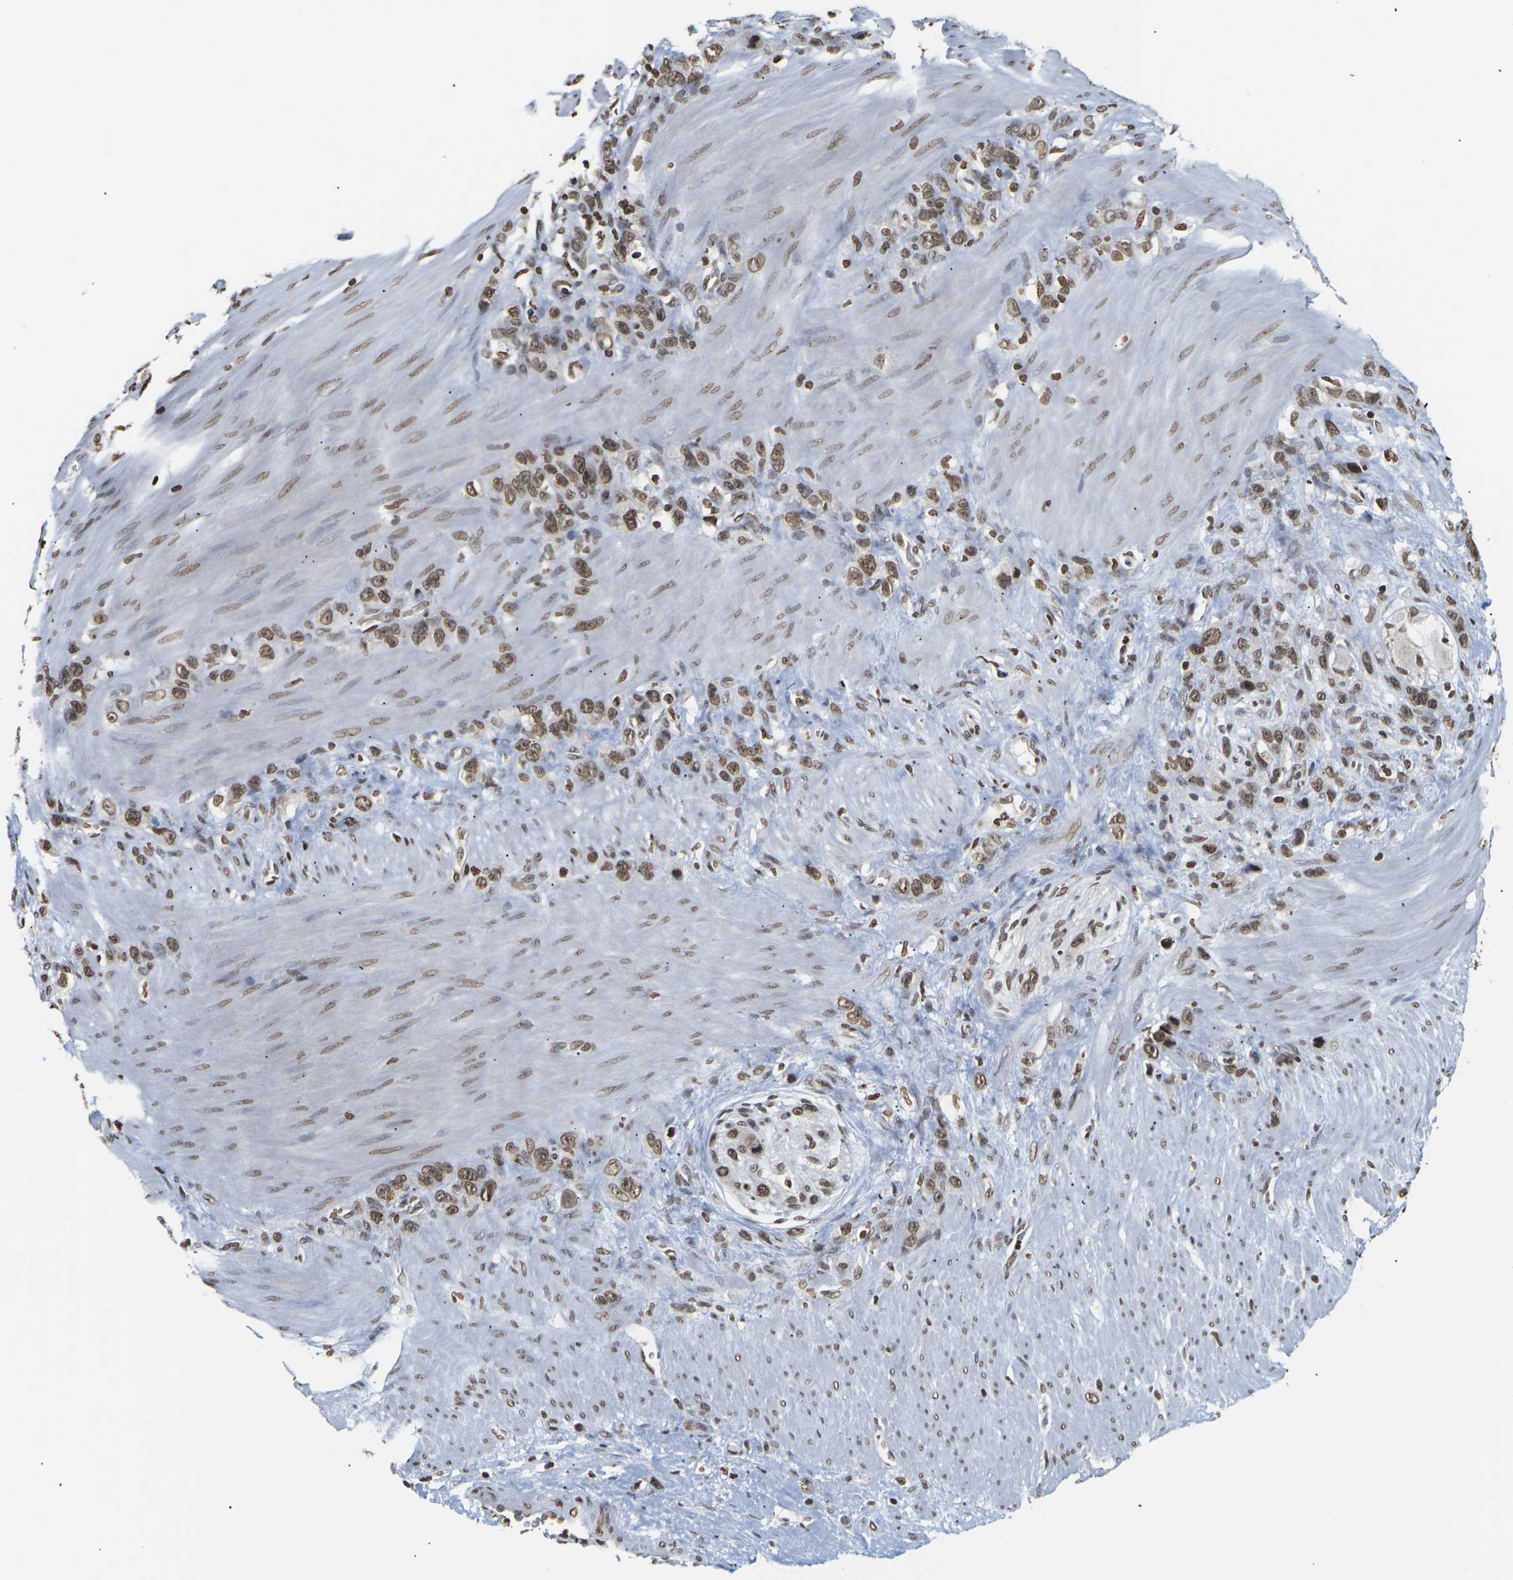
{"staining": {"intensity": "moderate", "quantity": ">75%", "location": "nuclear"}, "tissue": "stomach cancer", "cell_type": "Tumor cells", "image_type": "cancer", "snomed": [{"axis": "morphology", "description": "Adenocarcinoma, NOS"}, {"axis": "morphology", "description": "Adenocarcinoma, High grade"}, {"axis": "topography", "description": "Stomach, upper"}, {"axis": "topography", "description": "Stomach, lower"}], "caption": "The photomicrograph reveals staining of stomach cancer (high-grade adenocarcinoma), revealing moderate nuclear protein positivity (brown color) within tumor cells.", "gene": "ETV5", "patient": {"sex": "female", "age": 65}}